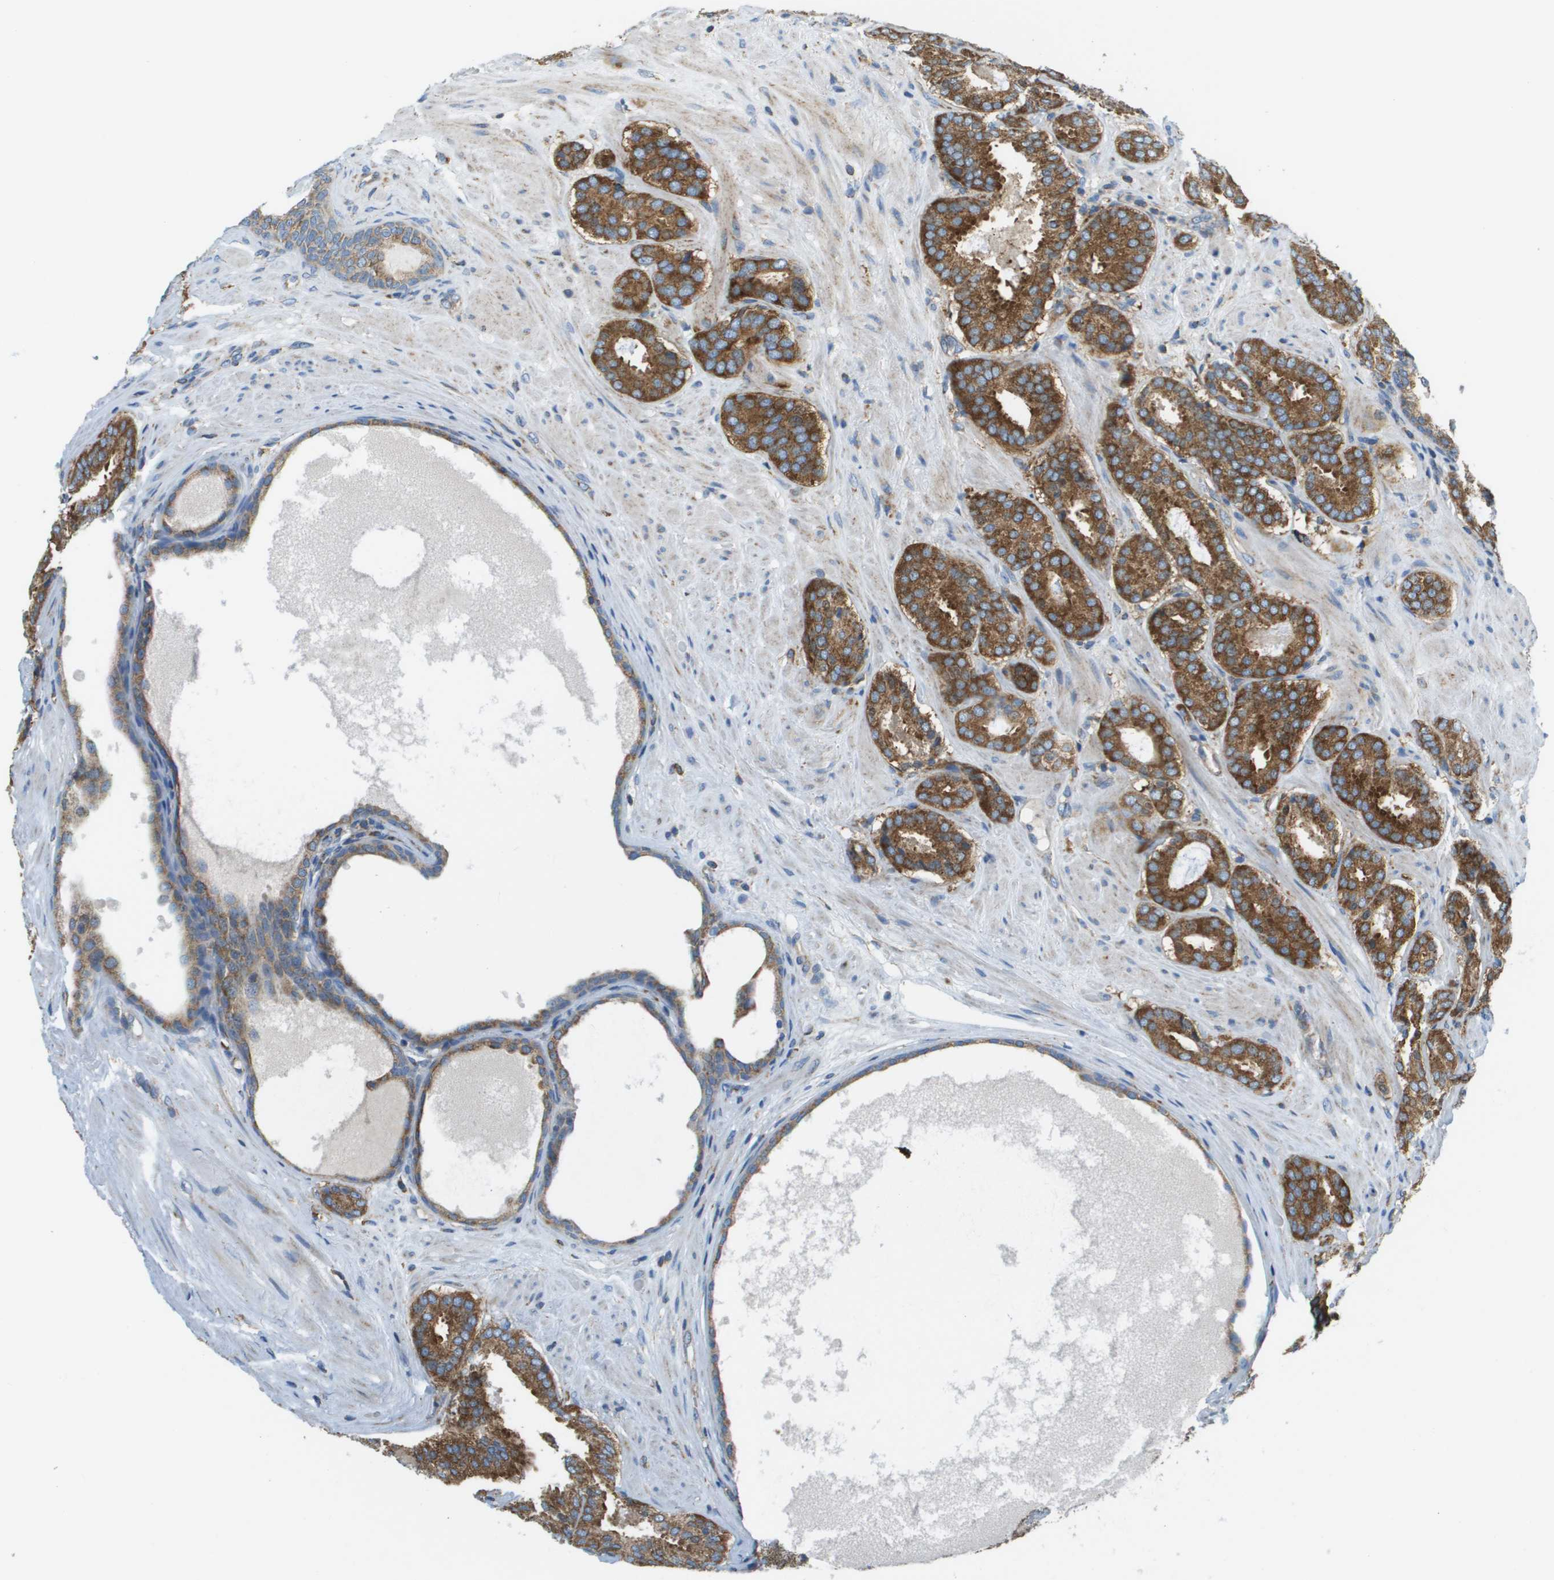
{"staining": {"intensity": "strong", "quantity": ">75%", "location": "cytoplasmic/membranous"}, "tissue": "prostate cancer", "cell_type": "Tumor cells", "image_type": "cancer", "snomed": [{"axis": "morphology", "description": "Adenocarcinoma, Low grade"}, {"axis": "topography", "description": "Prostate"}], "caption": "Adenocarcinoma (low-grade) (prostate) stained with a brown dye displays strong cytoplasmic/membranous positive positivity in about >75% of tumor cells.", "gene": "TAOK3", "patient": {"sex": "male", "age": 69}}